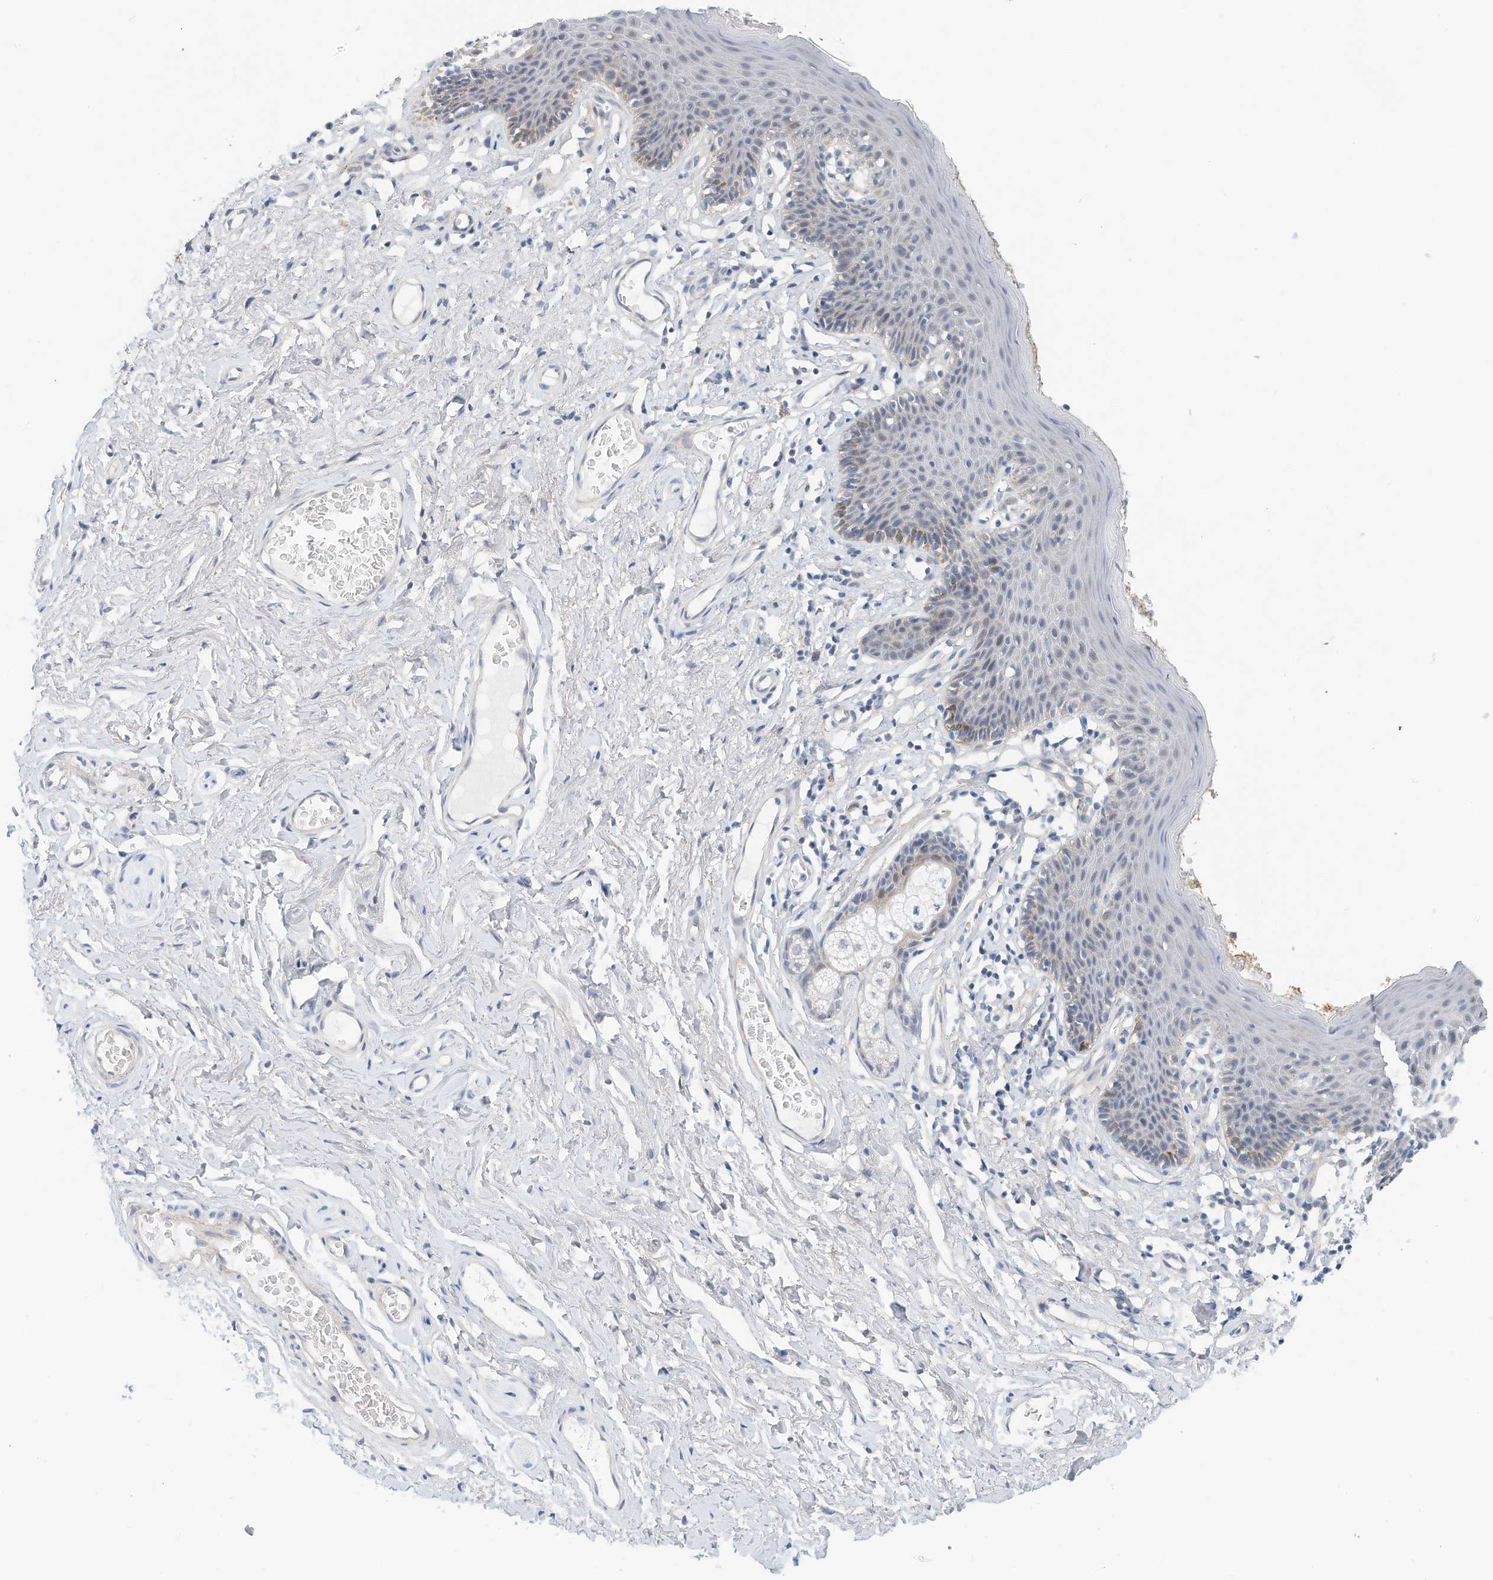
{"staining": {"intensity": "negative", "quantity": "none", "location": "none"}, "tissue": "skin", "cell_type": "Epidermal cells", "image_type": "normal", "snomed": [{"axis": "morphology", "description": "Normal tissue, NOS"}, {"axis": "topography", "description": "Vulva"}], "caption": "A histopathology image of skin stained for a protein displays no brown staining in epidermal cells. (DAB IHC with hematoxylin counter stain).", "gene": "ARHGAP28", "patient": {"sex": "female", "age": 66}}